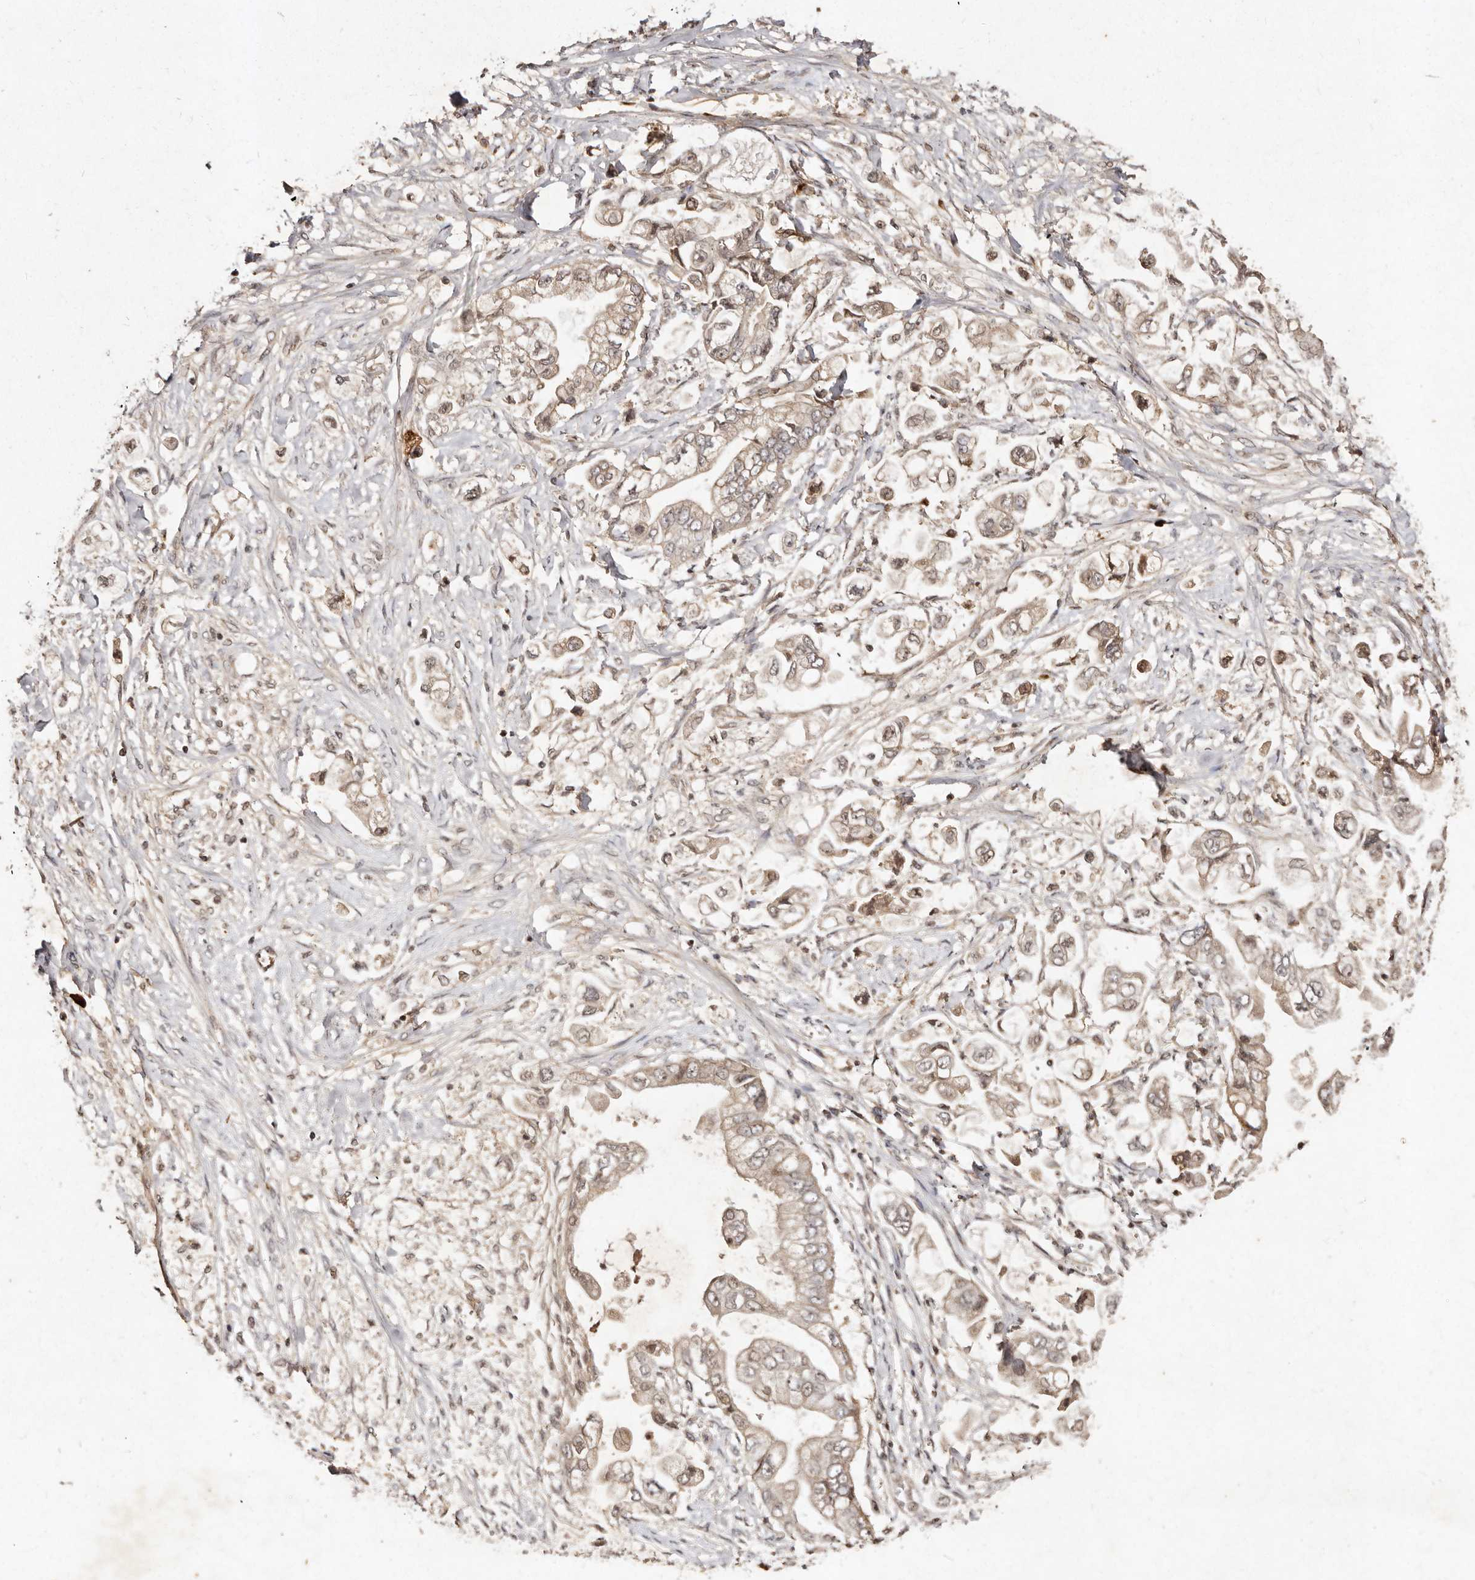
{"staining": {"intensity": "weak", "quantity": ">75%", "location": "cytoplasmic/membranous"}, "tissue": "stomach cancer", "cell_type": "Tumor cells", "image_type": "cancer", "snomed": [{"axis": "morphology", "description": "Adenocarcinoma, NOS"}, {"axis": "topography", "description": "Stomach"}], "caption": "Immunohistochemical staining of stomach adenocarcinoma reveals weak cytoplasmic/membranous protein staining in about >75% of tumor cells.", "gene": "LCORL", "patient": {"sex": "male", "age": 62}}